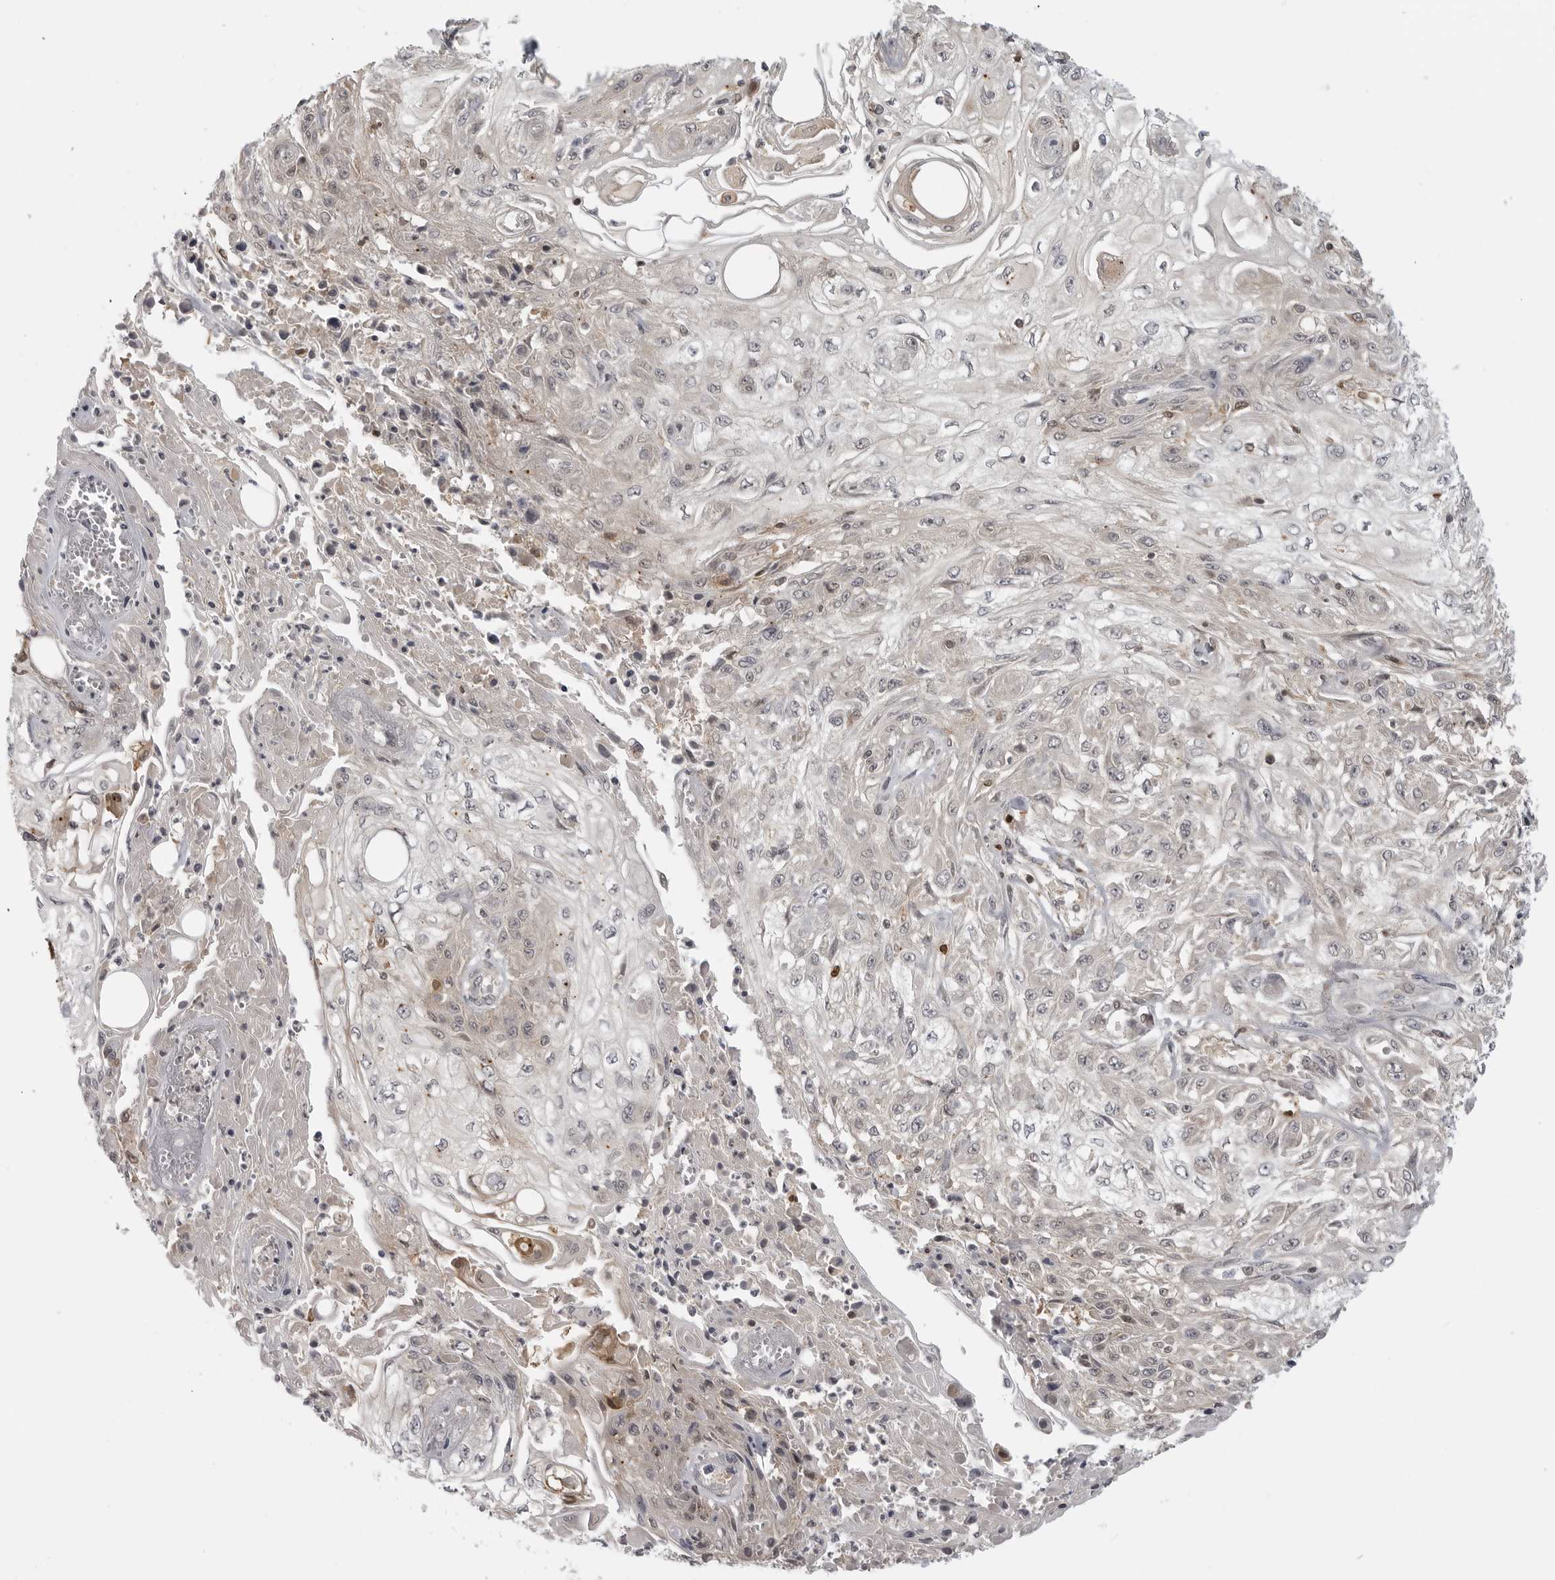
{"staining": {"intensity": "negative", "quantity": "none", "location": "none"}, "tissue": "skin cancer", "cell_type": "Tumor cells", "image_type": "cancer", "snomed": [{"axis": "morphology", "description": "Squamous cell carcinoma, NOS"}, {"axis": "morphology", "description": "Squamous cell carcinoma, metastatic, NOS"}, {"axis": "topography", "description": "Skin"}, {"axis": "topography", "description": "Lymph node"}], "caption": "Protein analysis of skin metastatic squamous cell carcinoma demonstrates no significant positivity in tumor cells.", "gene": "CTIF", "patient": {"sex": "male", "age": 75}}